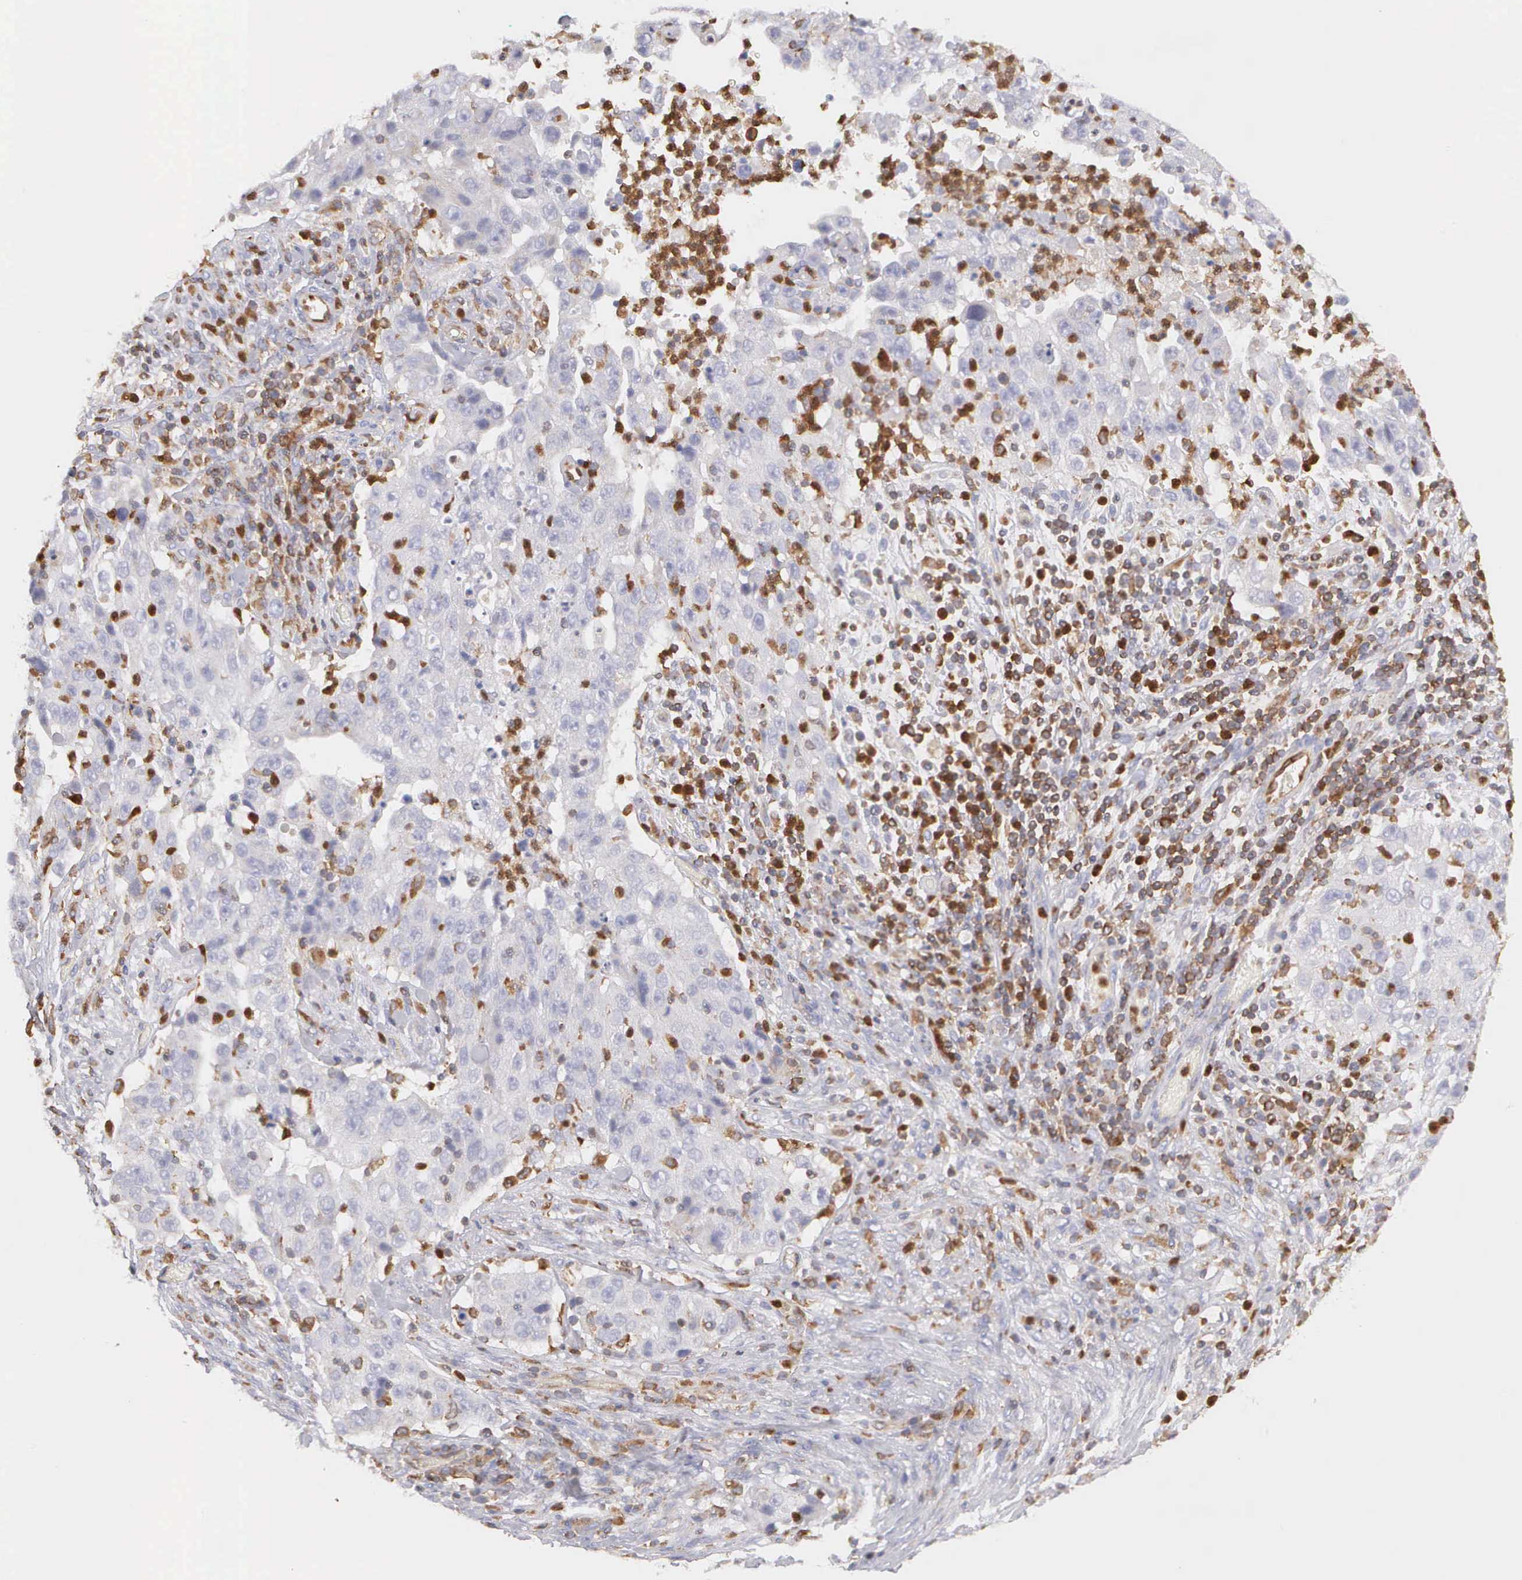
{"staining": {"intensity": "negative", "quantity": "none", "location": "none"}, "tissue": "lung cancer", "cell_type": "Tumor cells", "image_type": "cancer", "snomed": [{"axis": "morphology", "description": "Squamous cell carcinoma, NOS"}, {"axis": "topography", "description": "Lung"}], "caption": "A high-resolution micrograph shows IHC staining of squamous cell carcinoma (lung), which exhibits no significant positivity in tumor cells.", "gene": "ARHGAP4", "patient": {"sex": "male", "age": 64}}